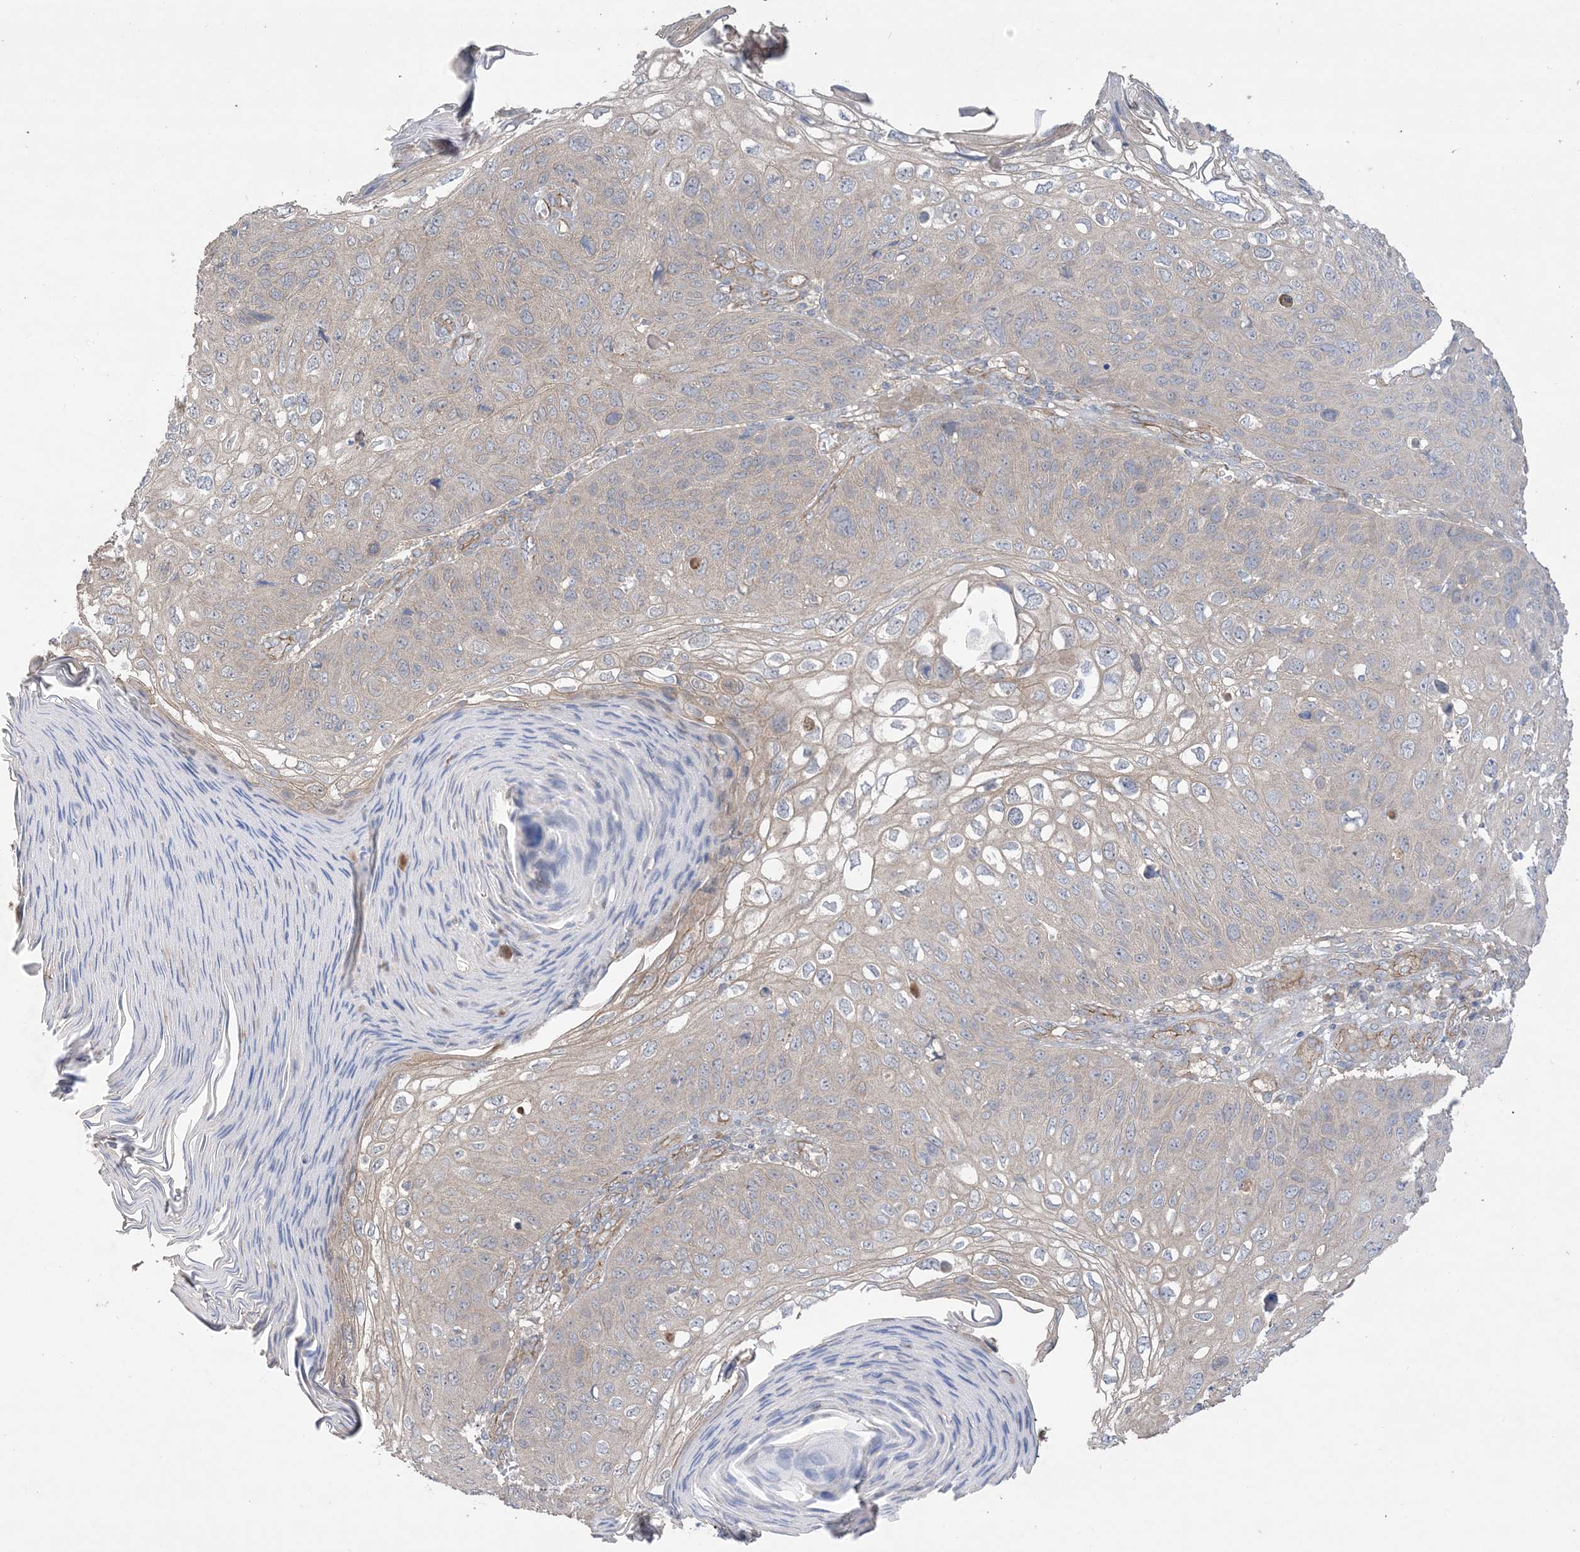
{"staining": {"intensity": "weak", "quantity": "<25%", "location": "cytoplasmic/membranous"}, "tissue": "skin cancer", "cell_type": "Tumor cells", "image_type": "cancer", "snomed": [{"axis": "morphology", "description": "Squamous cell carcinoma, NOS"}, {"axis": "topography", "description": "Skin"}], "caption": "IHC of skin cancer (squamous cell carcinoma) shows no staining in tumor cells.", "gene": "CCNY", "patient": {"sex": "female", "age": 90}}